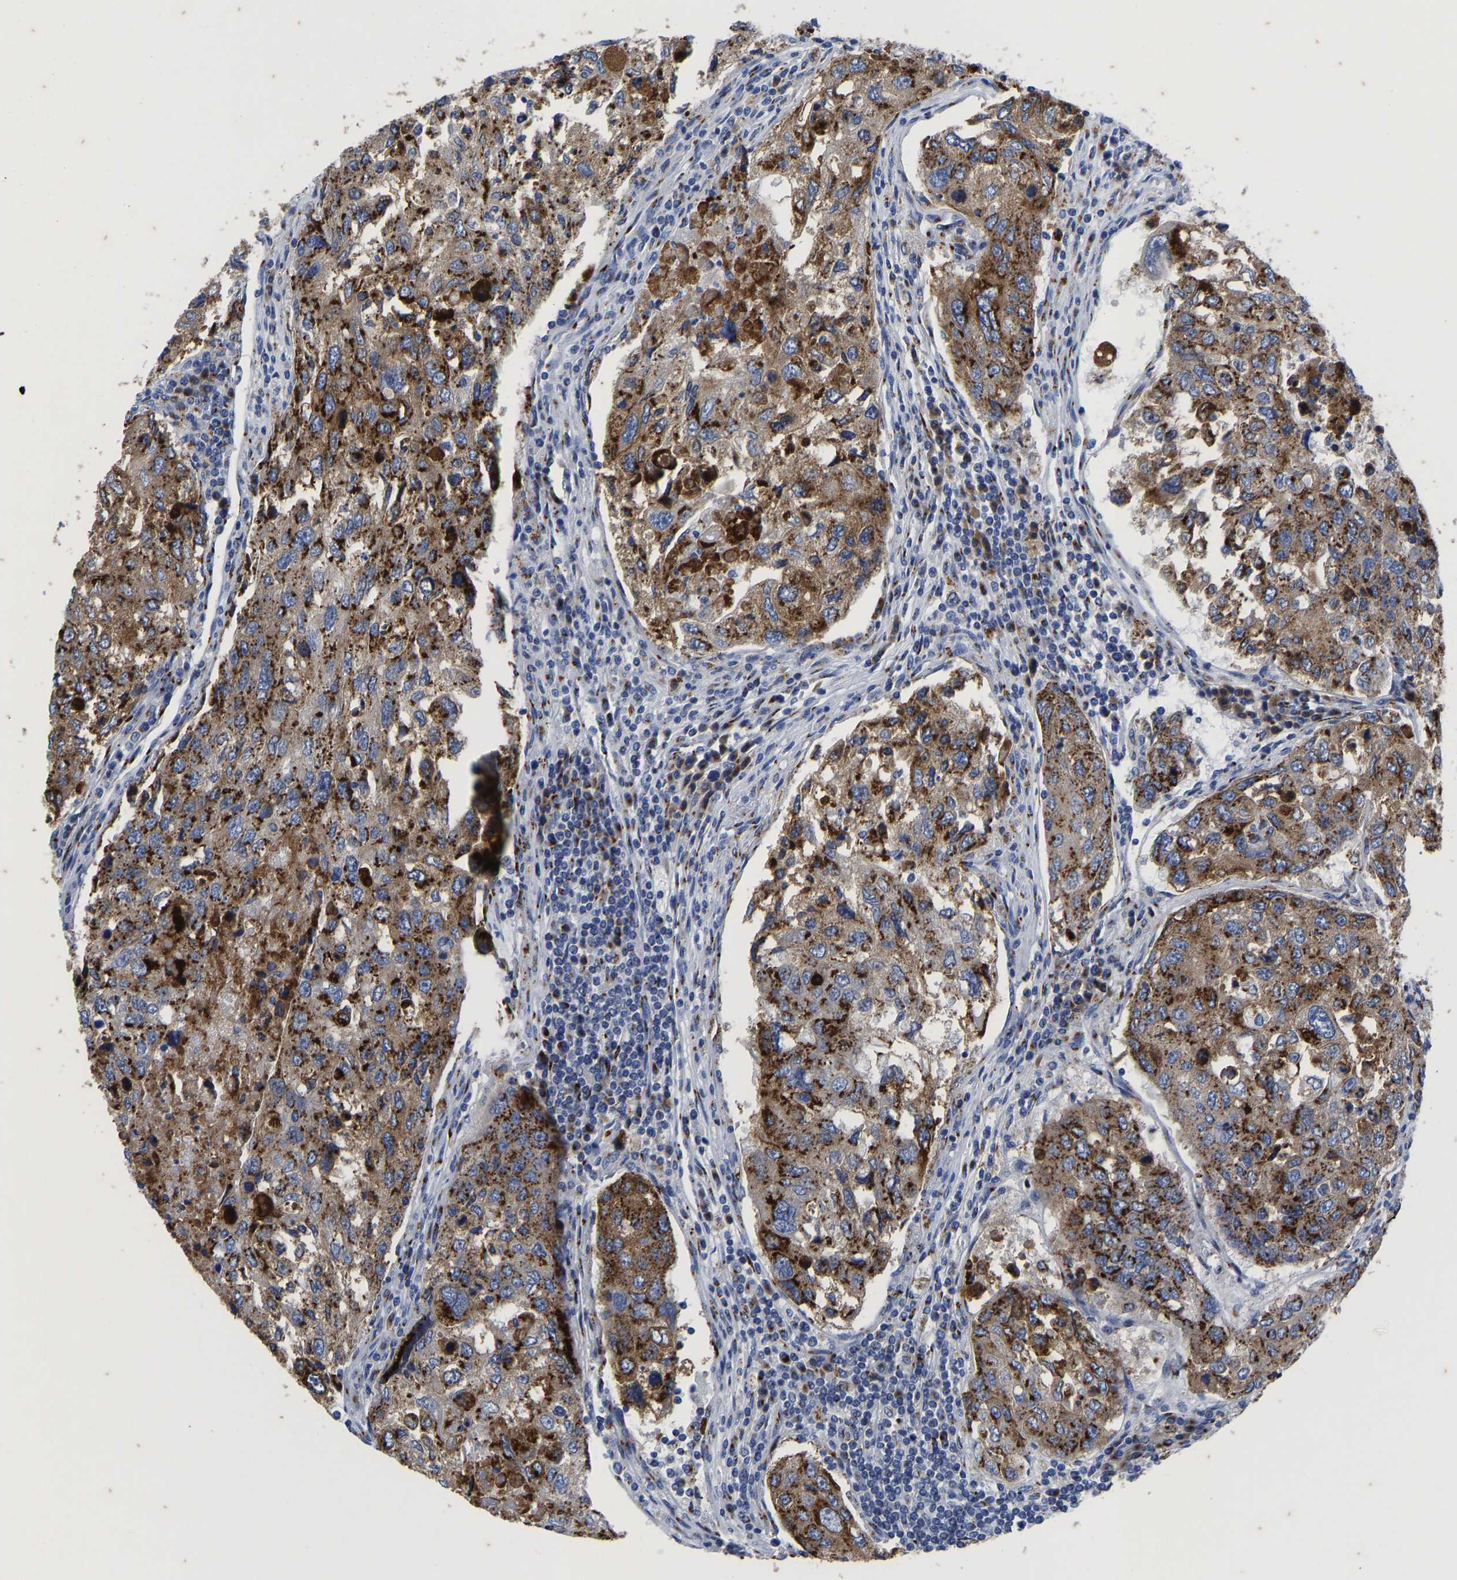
{"staining": {"intensity": "strong", "quantity": ">75%", "location": "cytoplasmic/membranous"}, "tissue": "urothelial cancer", "cell_type": "Tumor cells", "image_type": "cancer", "snomed": [{"axis": "morphology", "description": "Urothelial carcinoma, High grade"}, {"axis": "topography", "description": "Lymph node"}, {"axis": "topography", "description": "Urinary bladder"}], "caption": "A brown stain shows strong cytoplasmic/membranous staining of a protein in urothelial cancer tumor cells.", "gene": "TMEM87A", "patient": {"sex": "male", "age": 51}}